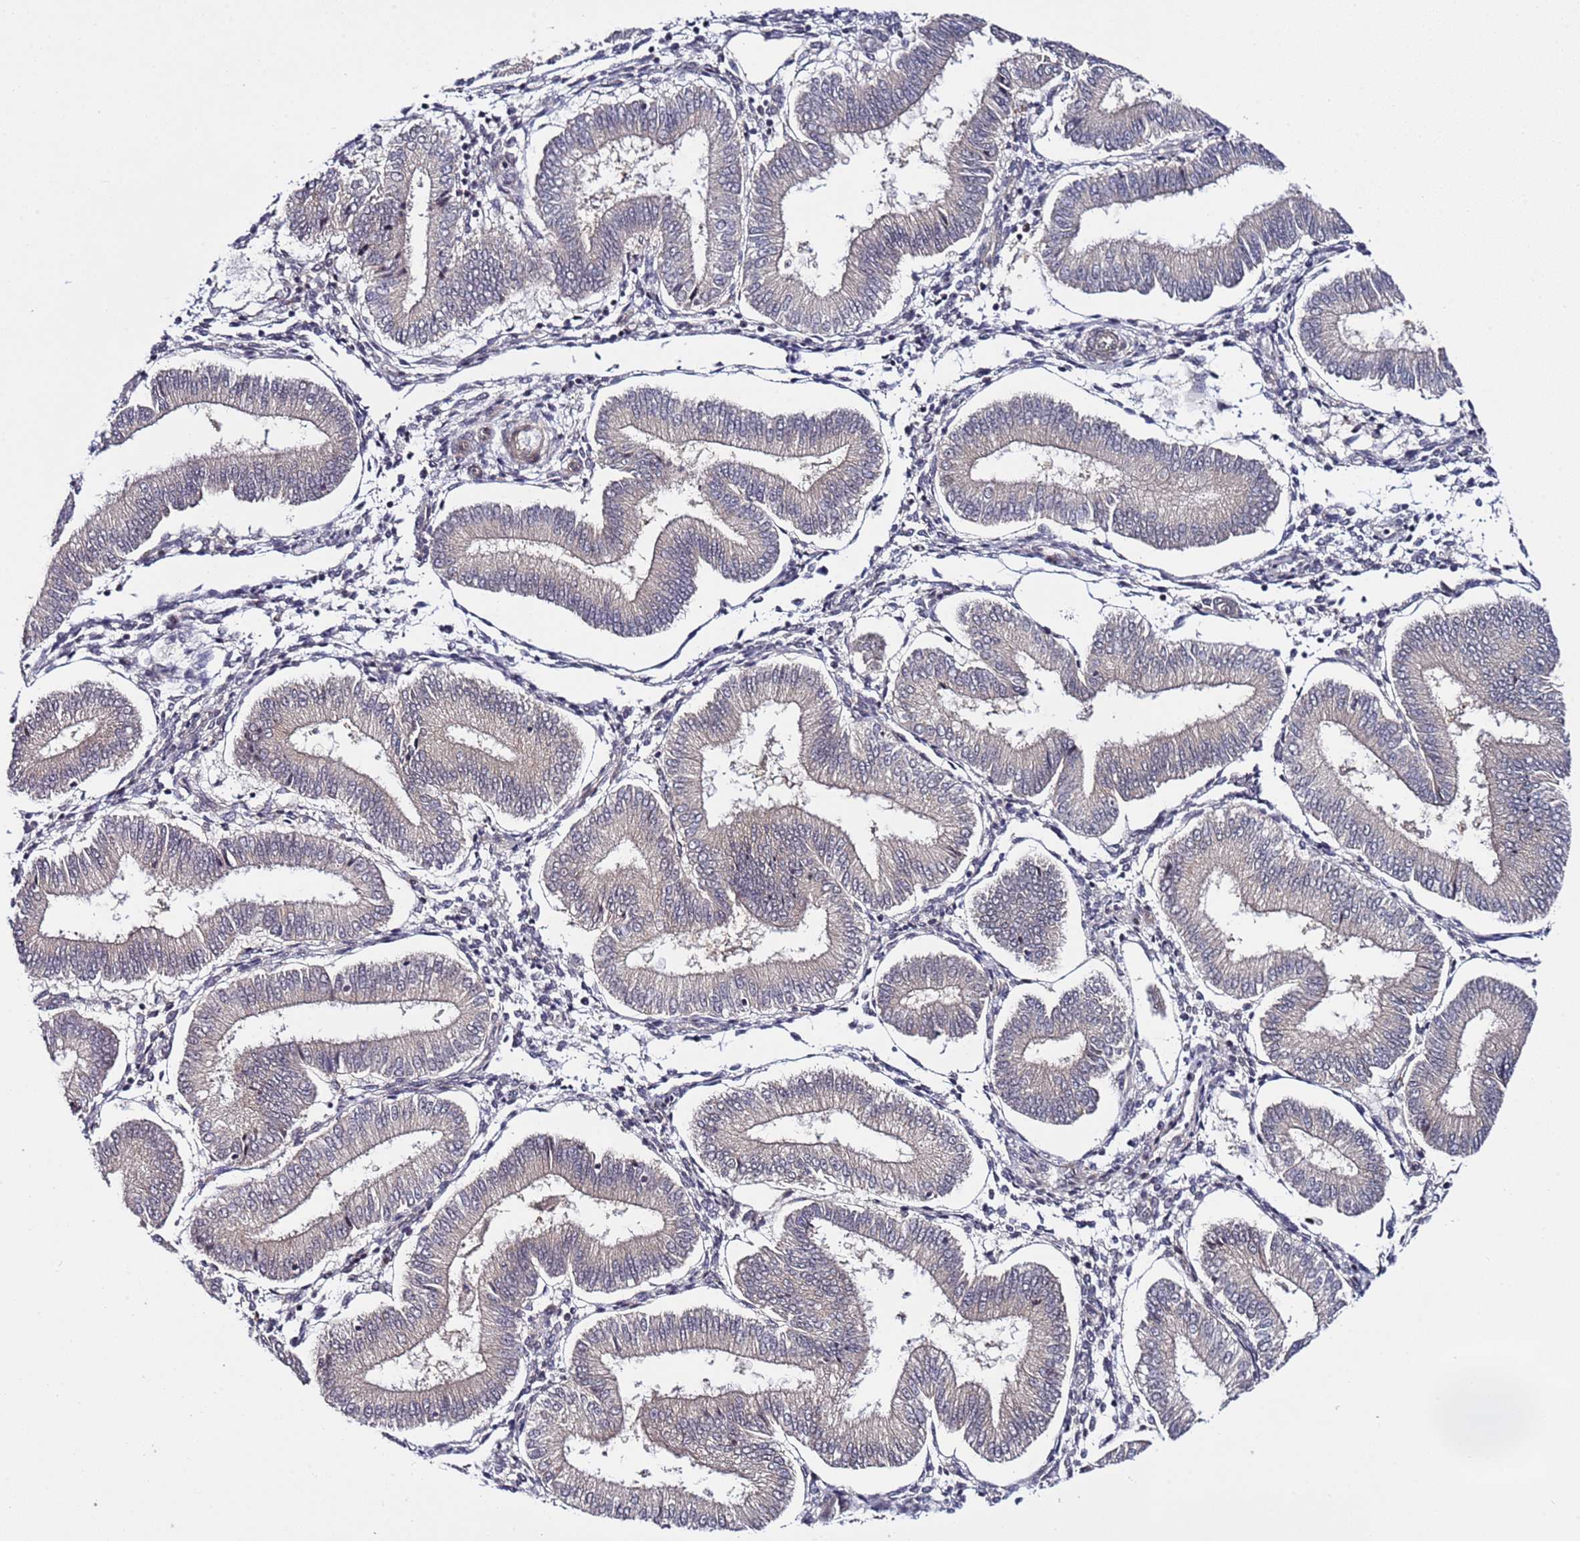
{"staining": {"intensity": "negative", "quantity": "none", "location": "none"}, "tissue": "endometrium", "cell_type": "Cells in endometrial stroma", "image_type": "normal", "snomed": [{"axis": "morphology", "description": "Normal tissue, NOS"}, {"axis": "topography", "description": "Endometrium"}], "caption": "Protein analysis of unremarkable endometrium demonstrates no significant expression in cells in endometrial stroma.", "gene": "POLR2D", "patient": {"sex": "female", "age": 39}}